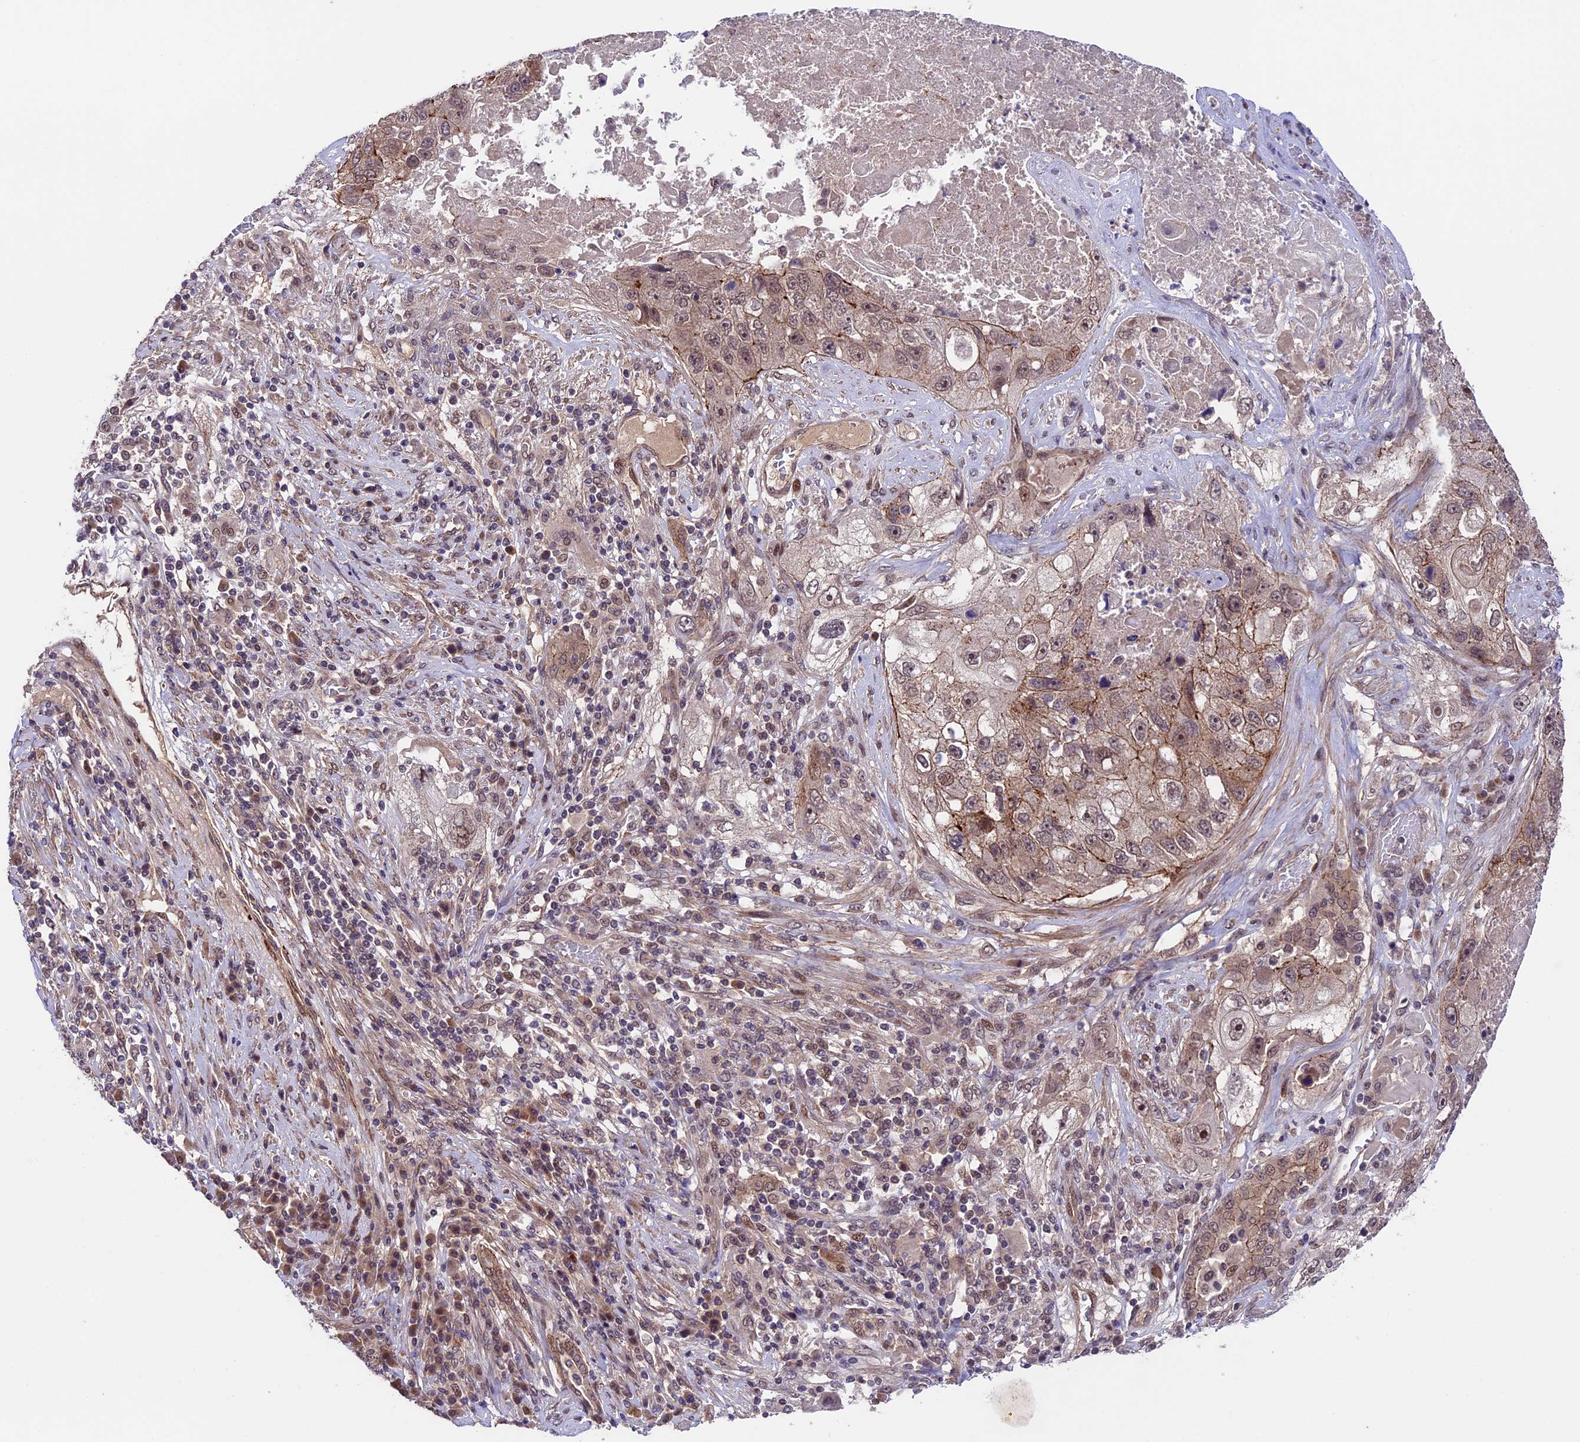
{"staining": {"intensity": "weak", "quantity": "25%-75%", "location": "cytoplasmic/membranous"}, "tissue": "lung cancer", "cell_type": "Tumor cells", "image_type": "cancer", "snomed": [{"axis": "morphology", "description": "Squamous cell carcinoma, NOS"}, {"axis": "topography", "description": "Lung"}], "caption": "Approximately 25%-75% of tumor cells in lung cancer show weak cytoplasmic/membranous protein expression as visualized by brown immunohistochemical staining.", "gene": "SIPA1L3", "patient": {"sex": "male", "age": 61}}